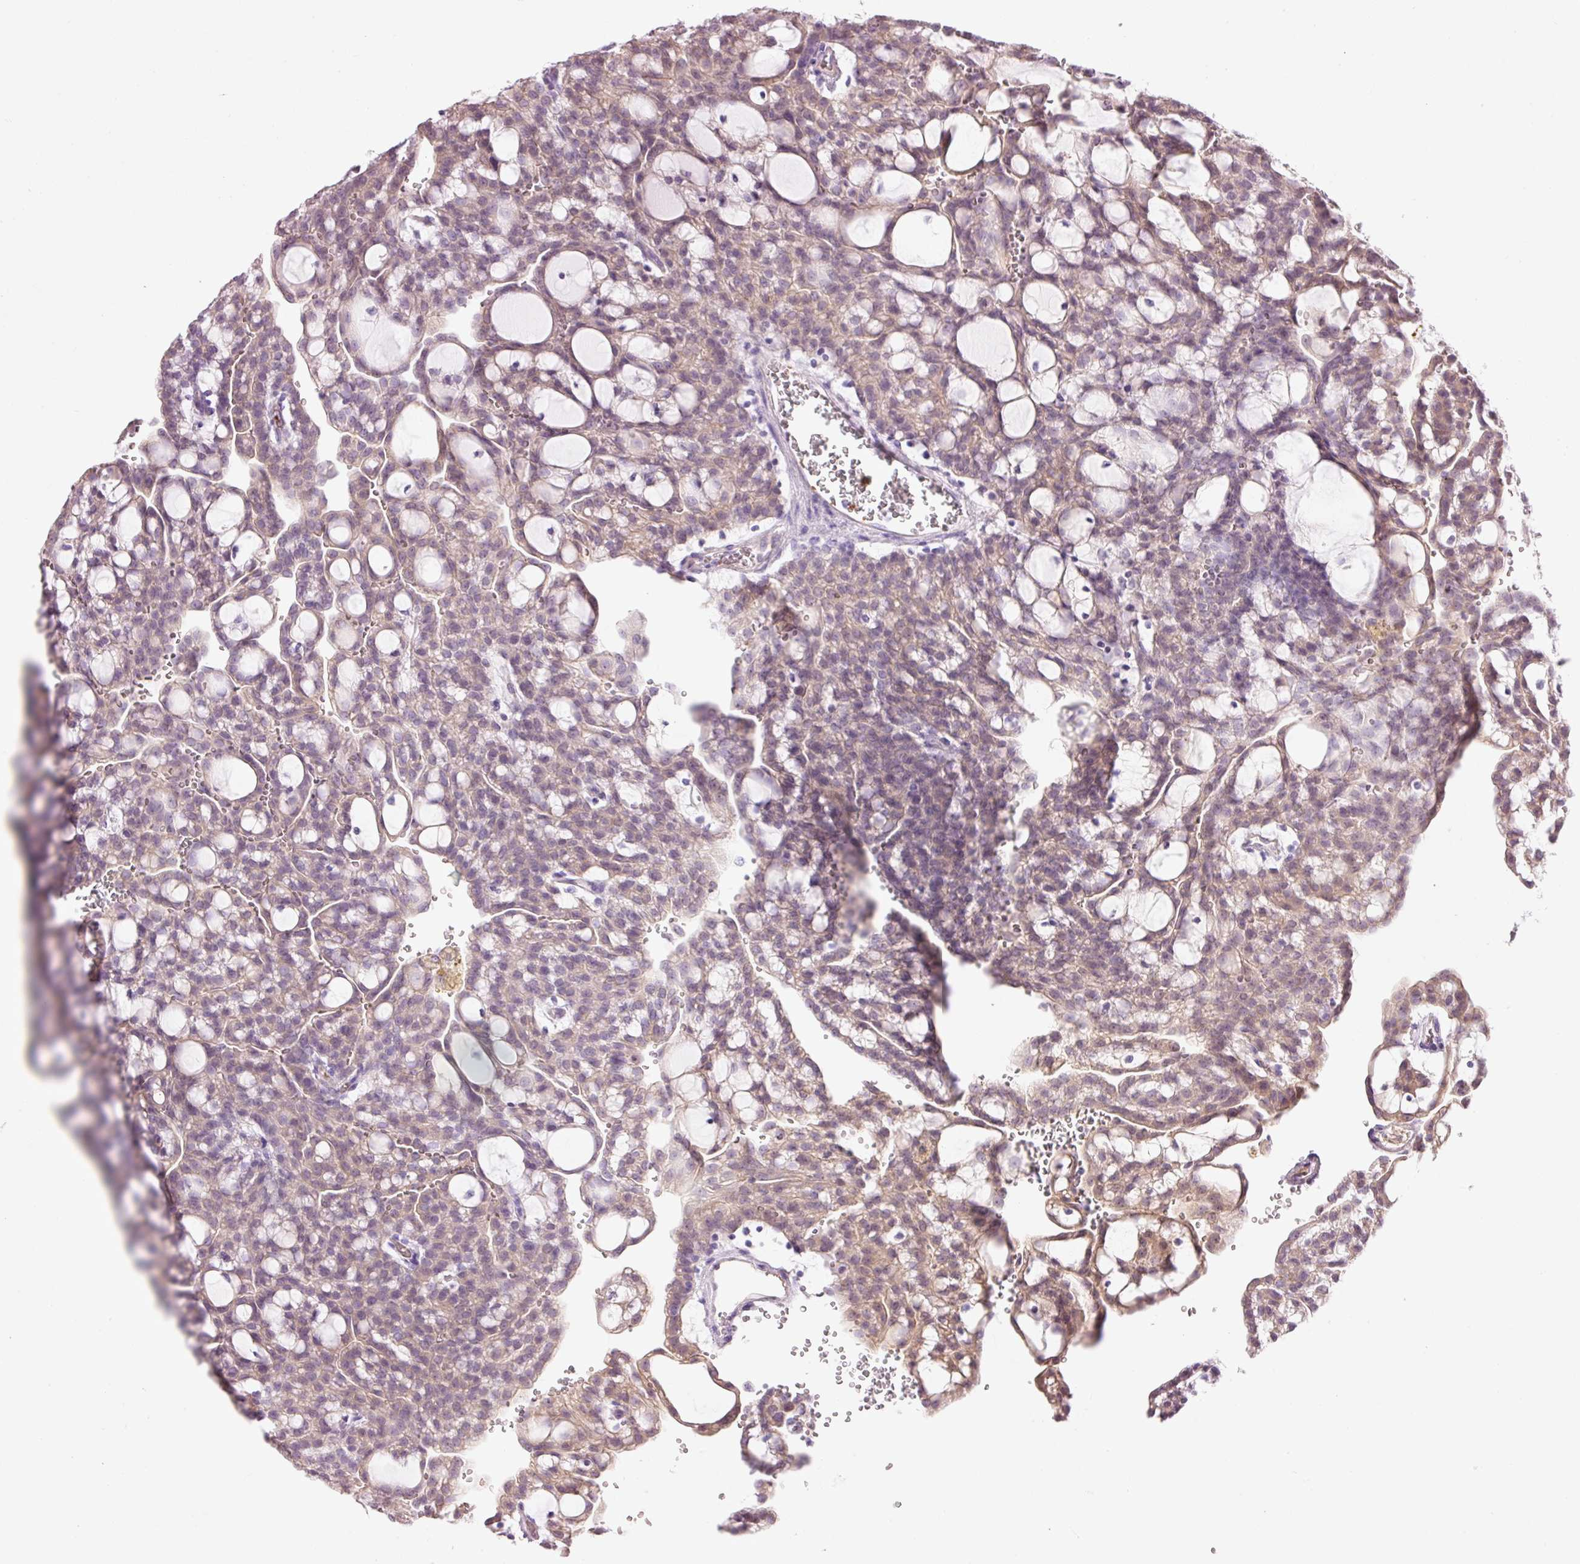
{"staining": {"intensity": "weak", "quantity": "25%-75%", "location": "cytoplasmic/membranous"}, "tissue": "renal cancer", "cell_type": "Tumor cells", "image_type": "cancer", "snomed": [{"axis": "morphology", "description": "Adenocarcinoma, NOS"}, {"axis": "topography", "description": "Kidney"}], "caption": "Human renal cancer (adenocarcinoma) stained for a protein (brown) reveals weak cytoplasmic/membranous positive expression in about 25%-75% of tumor cells.", "gene": "HSPA4L", "patient": {"sex": "male", "age": 63}}